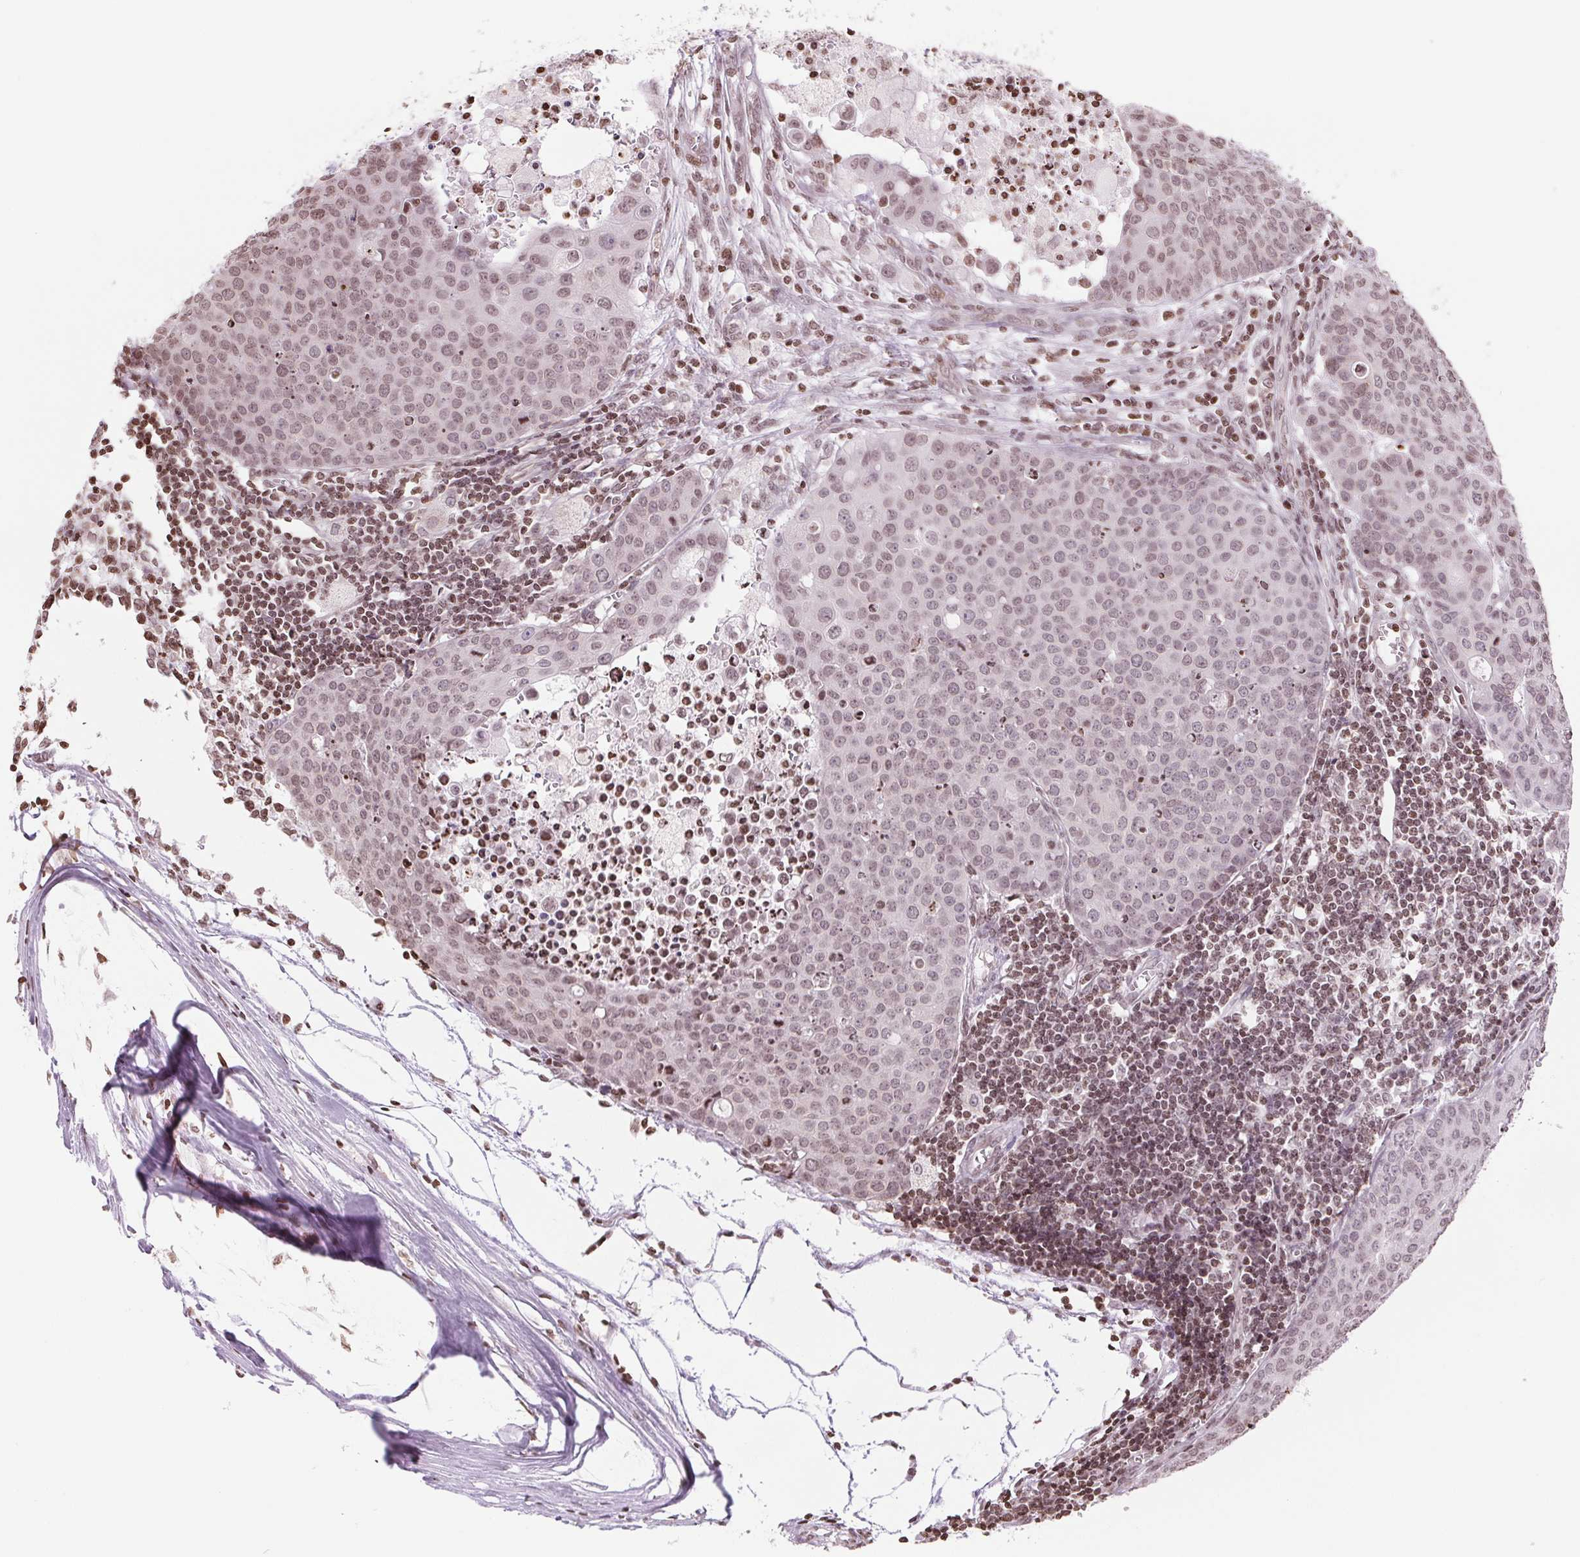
{"staining": {"intensity": "weak", "quantity": ">75%", "location": "nuclear"}, "tissue": "carcinoid", "cell_type": "Tumor cells", "image_type": "cancer", "snomed": [{"axis": "morphology", "description": "Carcinoid, malignant, NOS"}, {"axis": "topography", "description": "Colon"}], "caption": "Immunohistochemistry of malignant carcinoid demonstrates low levels of weak nuclear positivity in about >75% of tumor cells.", "gene": "SMIM12", "patient": {"sex": "male", "age": 81}}